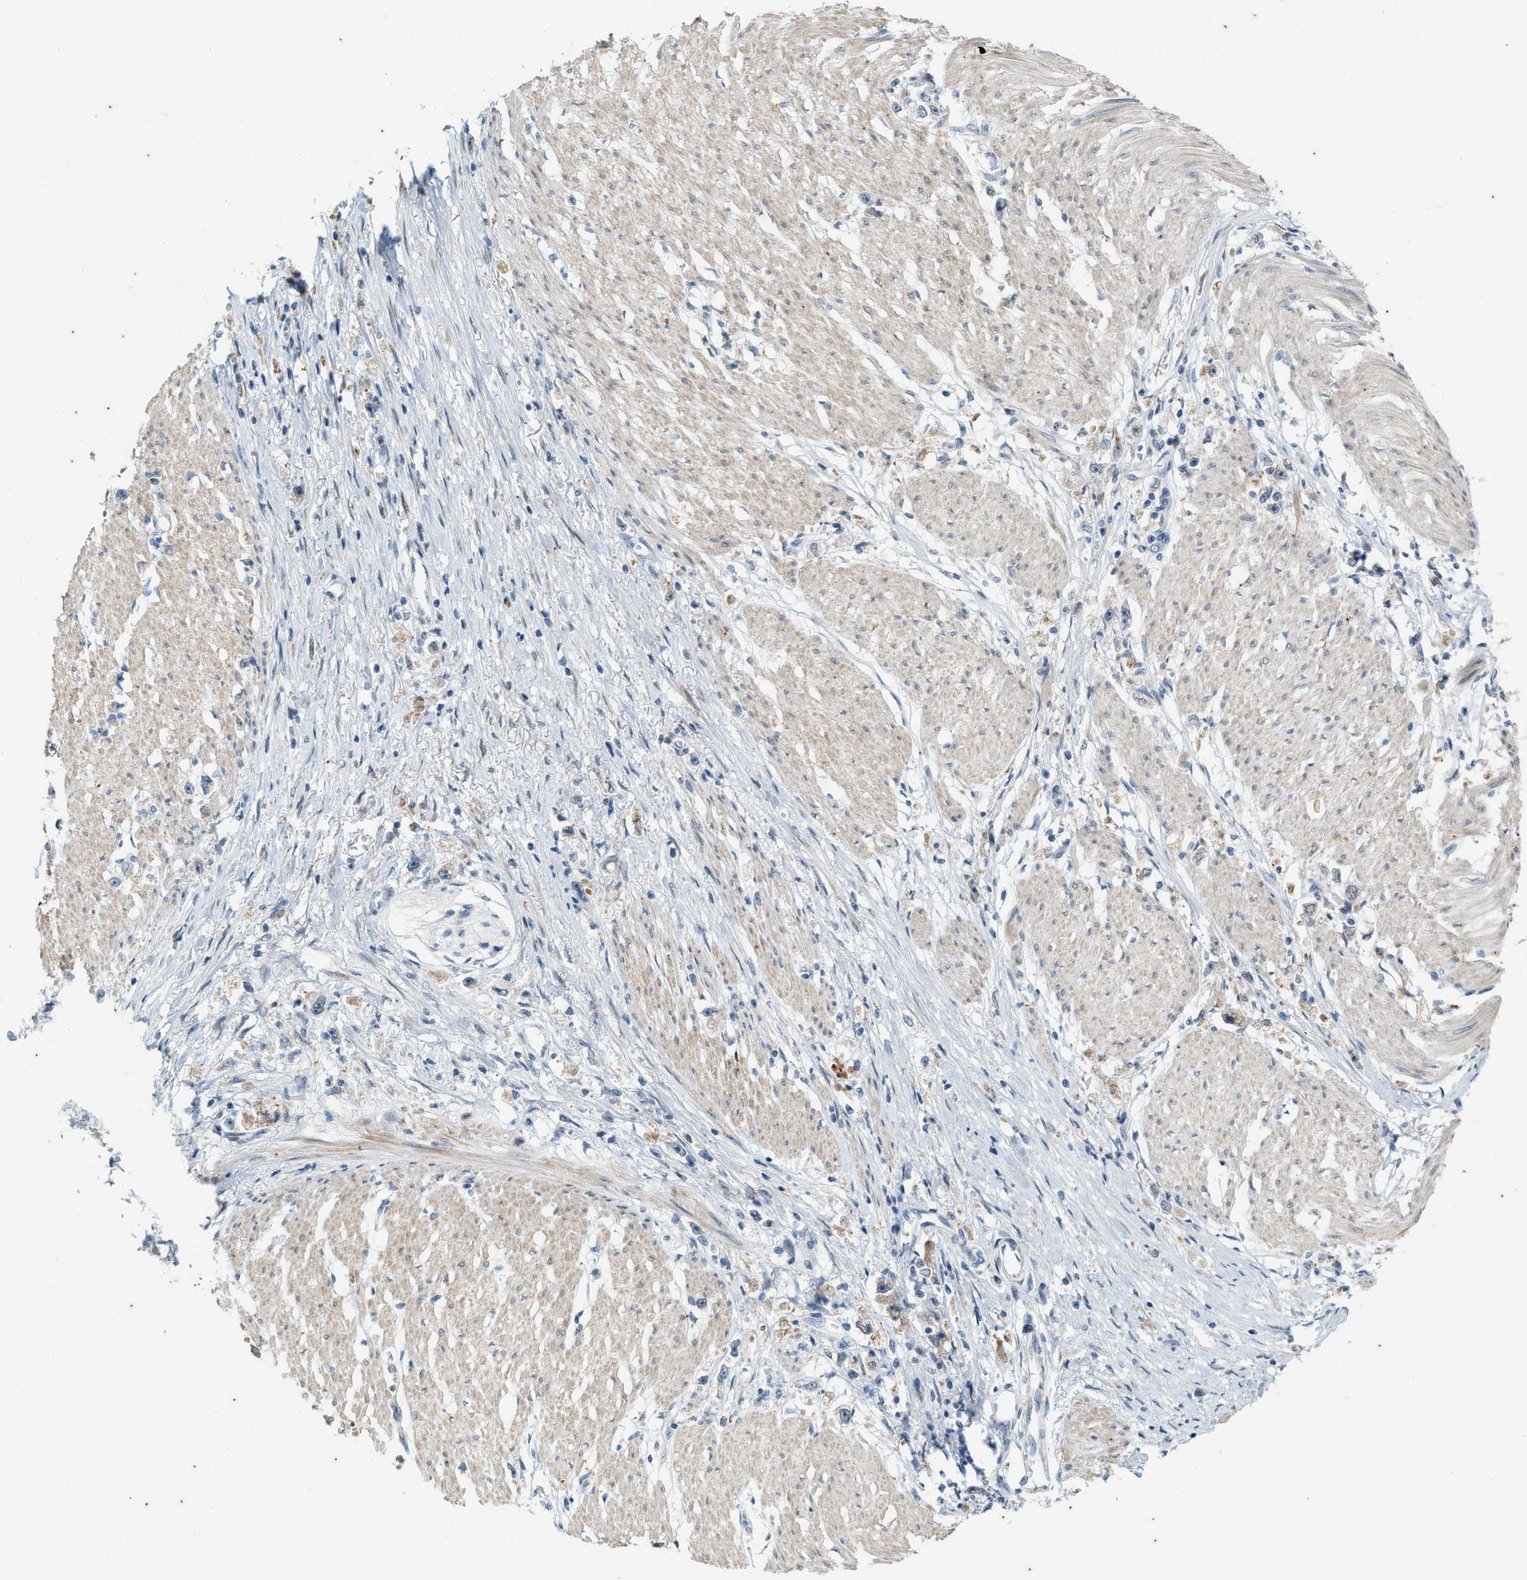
{"staining": {"intensity": "negative", "quantity": "none", "location": "none"}, "tissue": "stomach cancer", "cell_type": "Tumor cells", "image_type": "cancer", "snomed": [{"axis": "morphology", "description": "Adenocarcinoma, NOS"}, {"axis": "topography", "description": "Stomach"}], "caption": "A high-resolution histopathology image shows immunohistochemistry (IHC) staining of stomach cancer, which exhibits no significant positivity in tumor cells.", "gene": "CHPF2", "patient": {"sex": "female", "age": 59}}